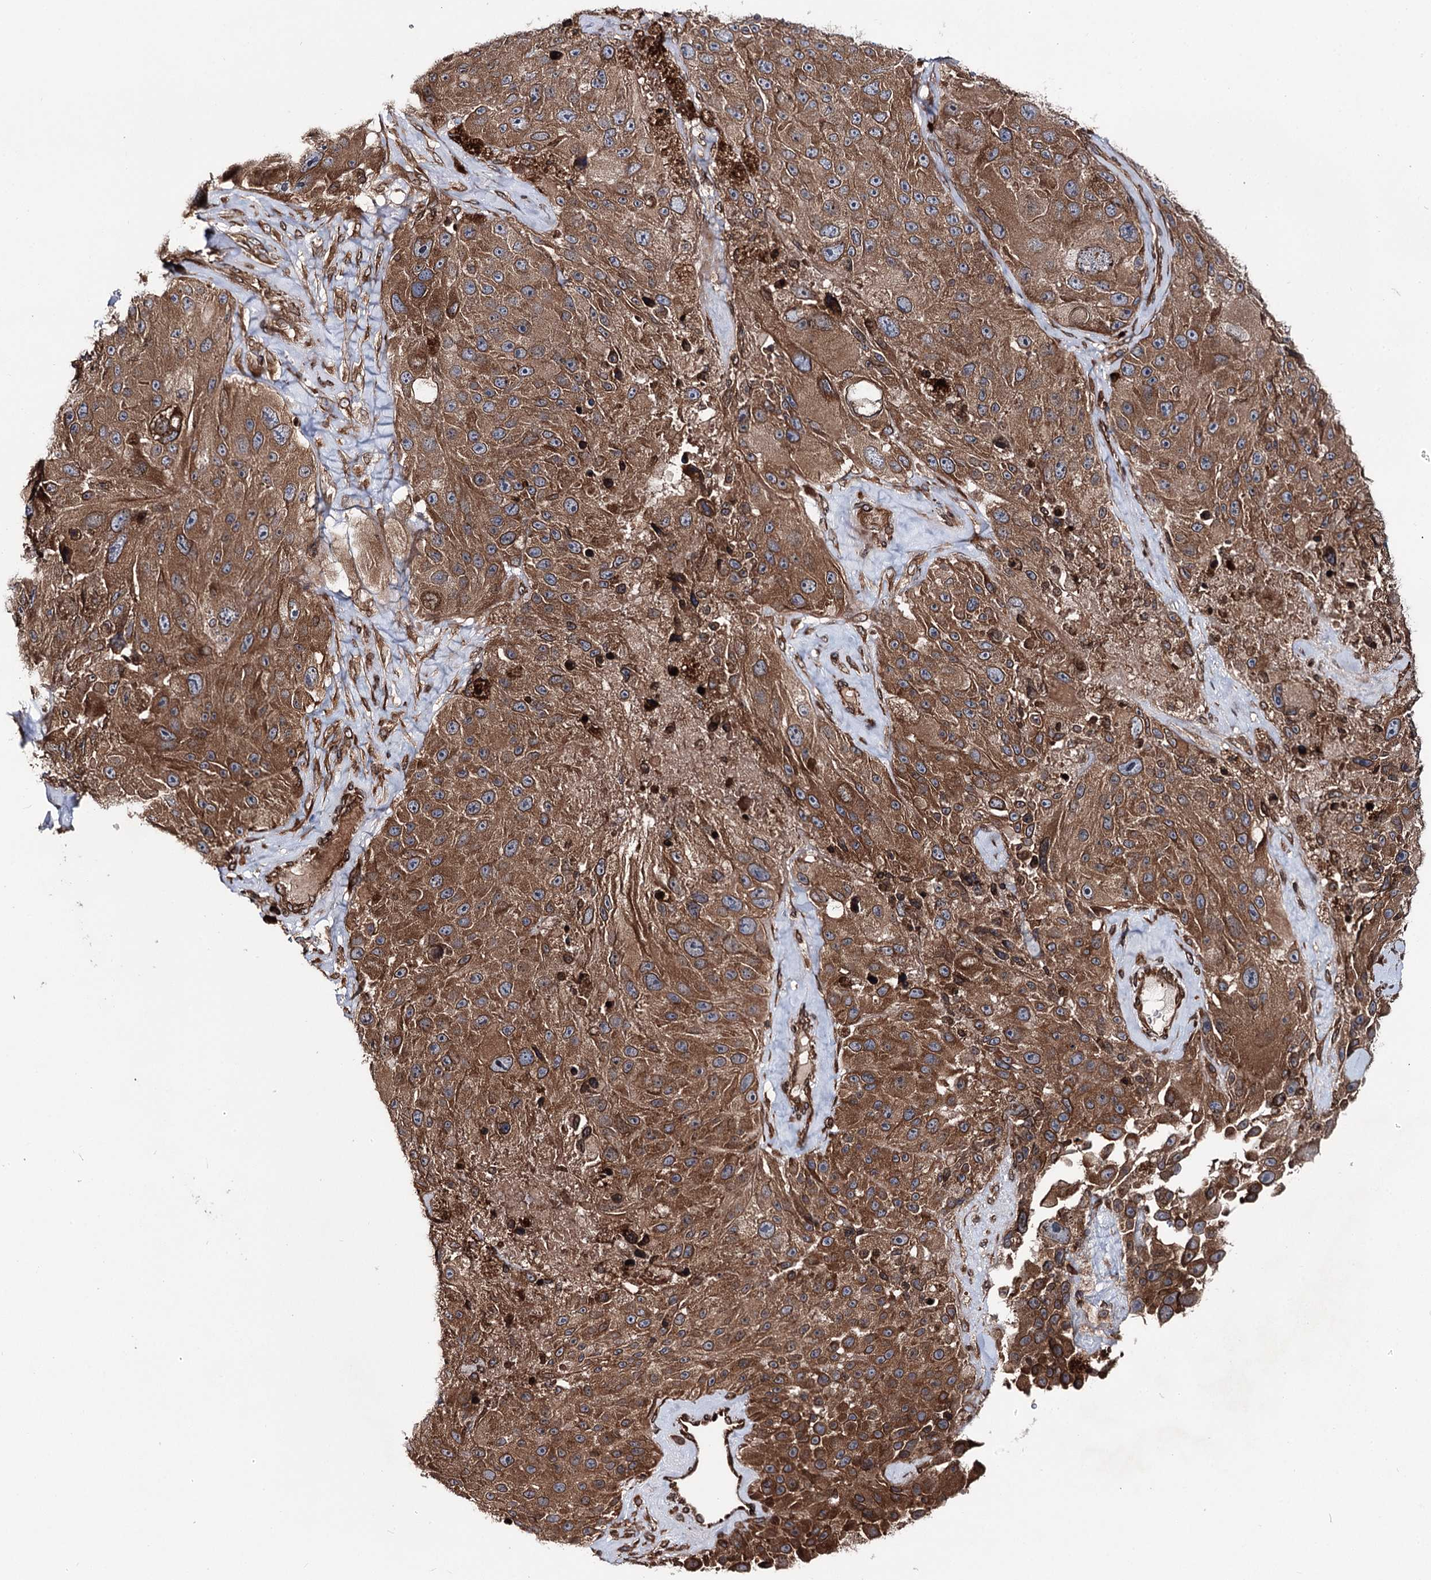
{"staining": {"intensity": "moderate", "quantity": ">75%", "location": "cytoplasmic/membranous"}, "tissue": "melanoma", "cell_type": "Tumor cells", "image_type": "cancer", "snomed": [{"axis": "morphology", "description": "Malignant melanoma, Metastatic site"}, {"axis": "topography", "description": "Lymph node"}], "caption": "High-power microscopy captured an IHC micrograph of melanoma, revealing moderate cytoplasmic/membranous expression in about >75% of tumor cells.", "gene": "FGFR1OP2", "patient": {"sex": "male", "age": 62}}